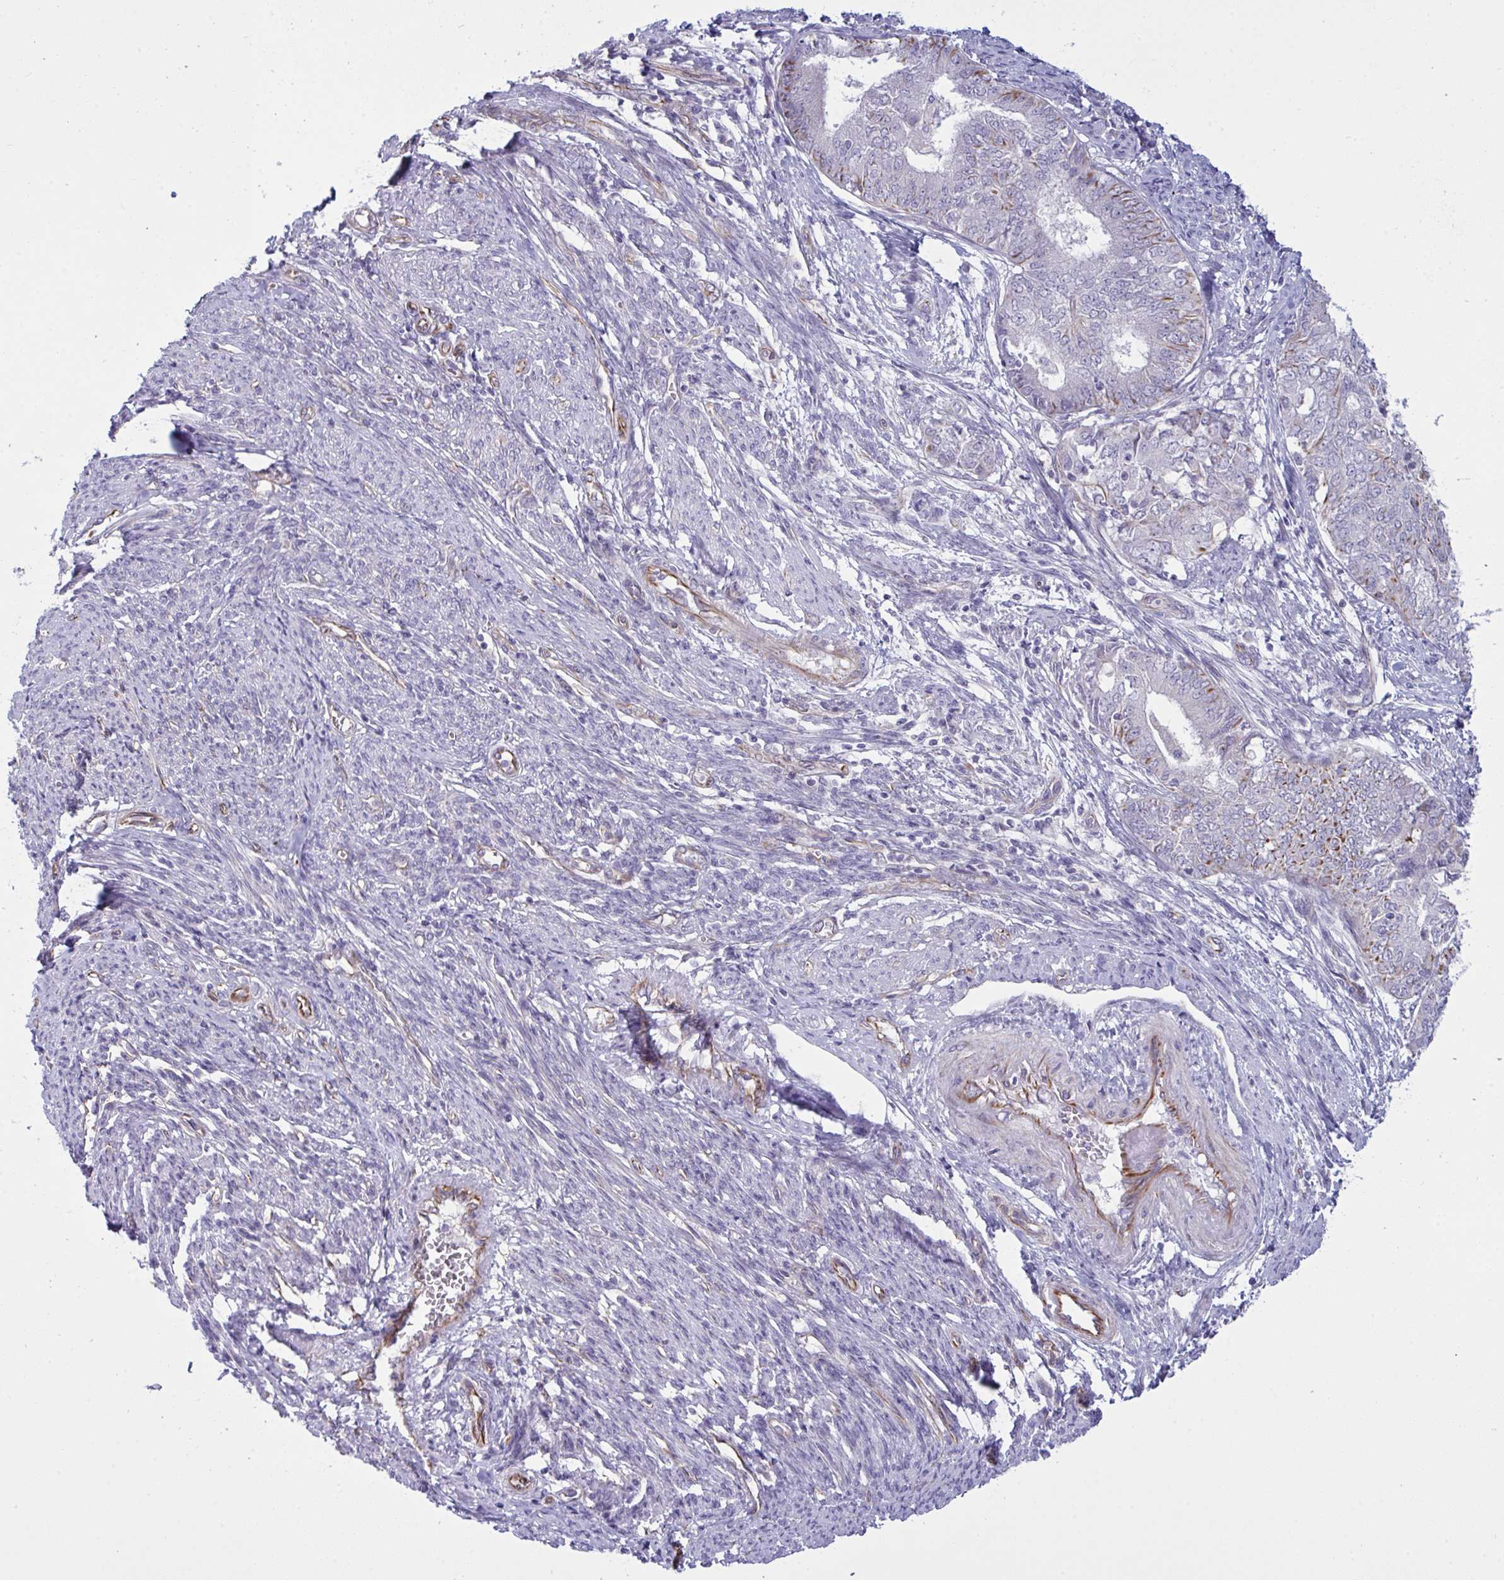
{"staining": {"intensity": "moderate", "quantity": "<25%", "location": "cytoplasmic/membranous"}, "tissue": "endometrial cancer", "cell_type": "Tumor cells", "image_type": "cancer", "snomed": [{"axis": "morphology", "description": "Adenocarcinoma, NOS"}, {"axis": "topography", "description": "Endometrium"}], "caption": "Protein positivity by immunohistochemistry (IHC) demonstrates moderate cytoplasmic/membranous positivity in approximately <25% of tumor cells in endometrial cancer.", "gene": "DCBLD1", "patient": {"sex": "female", "age": 62}}